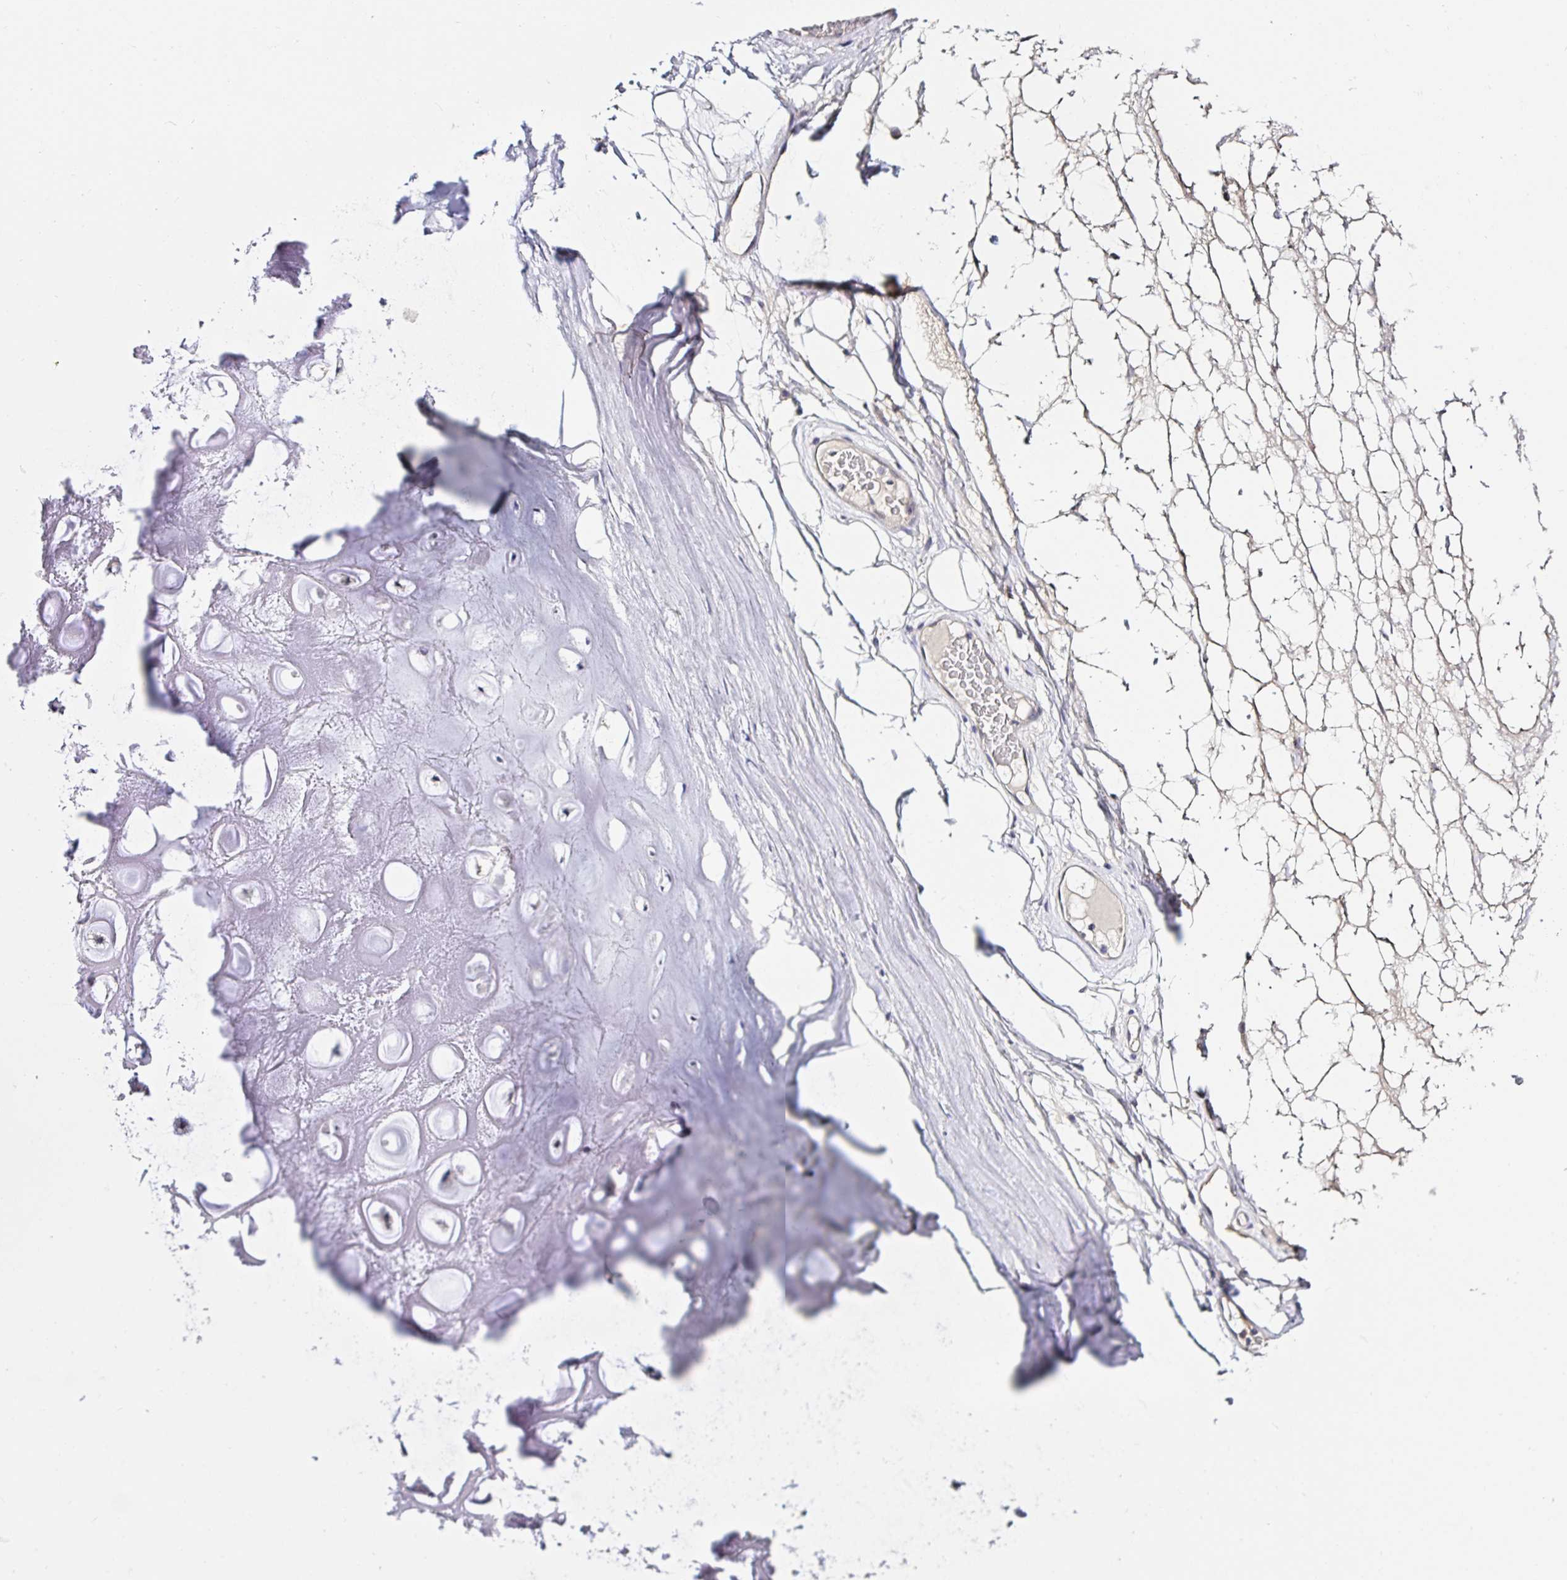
{"staining": {"intensity": "negative", "quantity": "none", "location": "none"}, "tissue": "adipose tissue", "cell_type": "Adipocytes", "image_type": "normal", "snomed": [{"axis": "morphology", "description": "Normal tissue, NOS"}, {"axis": "topography", "description": "Lymph node"}, {"axis": "topography", "description": "Cartilage tissue"}, {"axis": "topography", "description": "Nasopharynx"}], "caption": "An IHC micrograph of unremarkable adipose tissue is shown. There is no staining in adipocytes of adipose tissue. (DAB (3,3'-diaminobenzidine) immunohistochemistry visualized using brightfield microscopy, high magnification).", "gene": "RSRP1", "patient": {"sex": "male", "age": 63}}